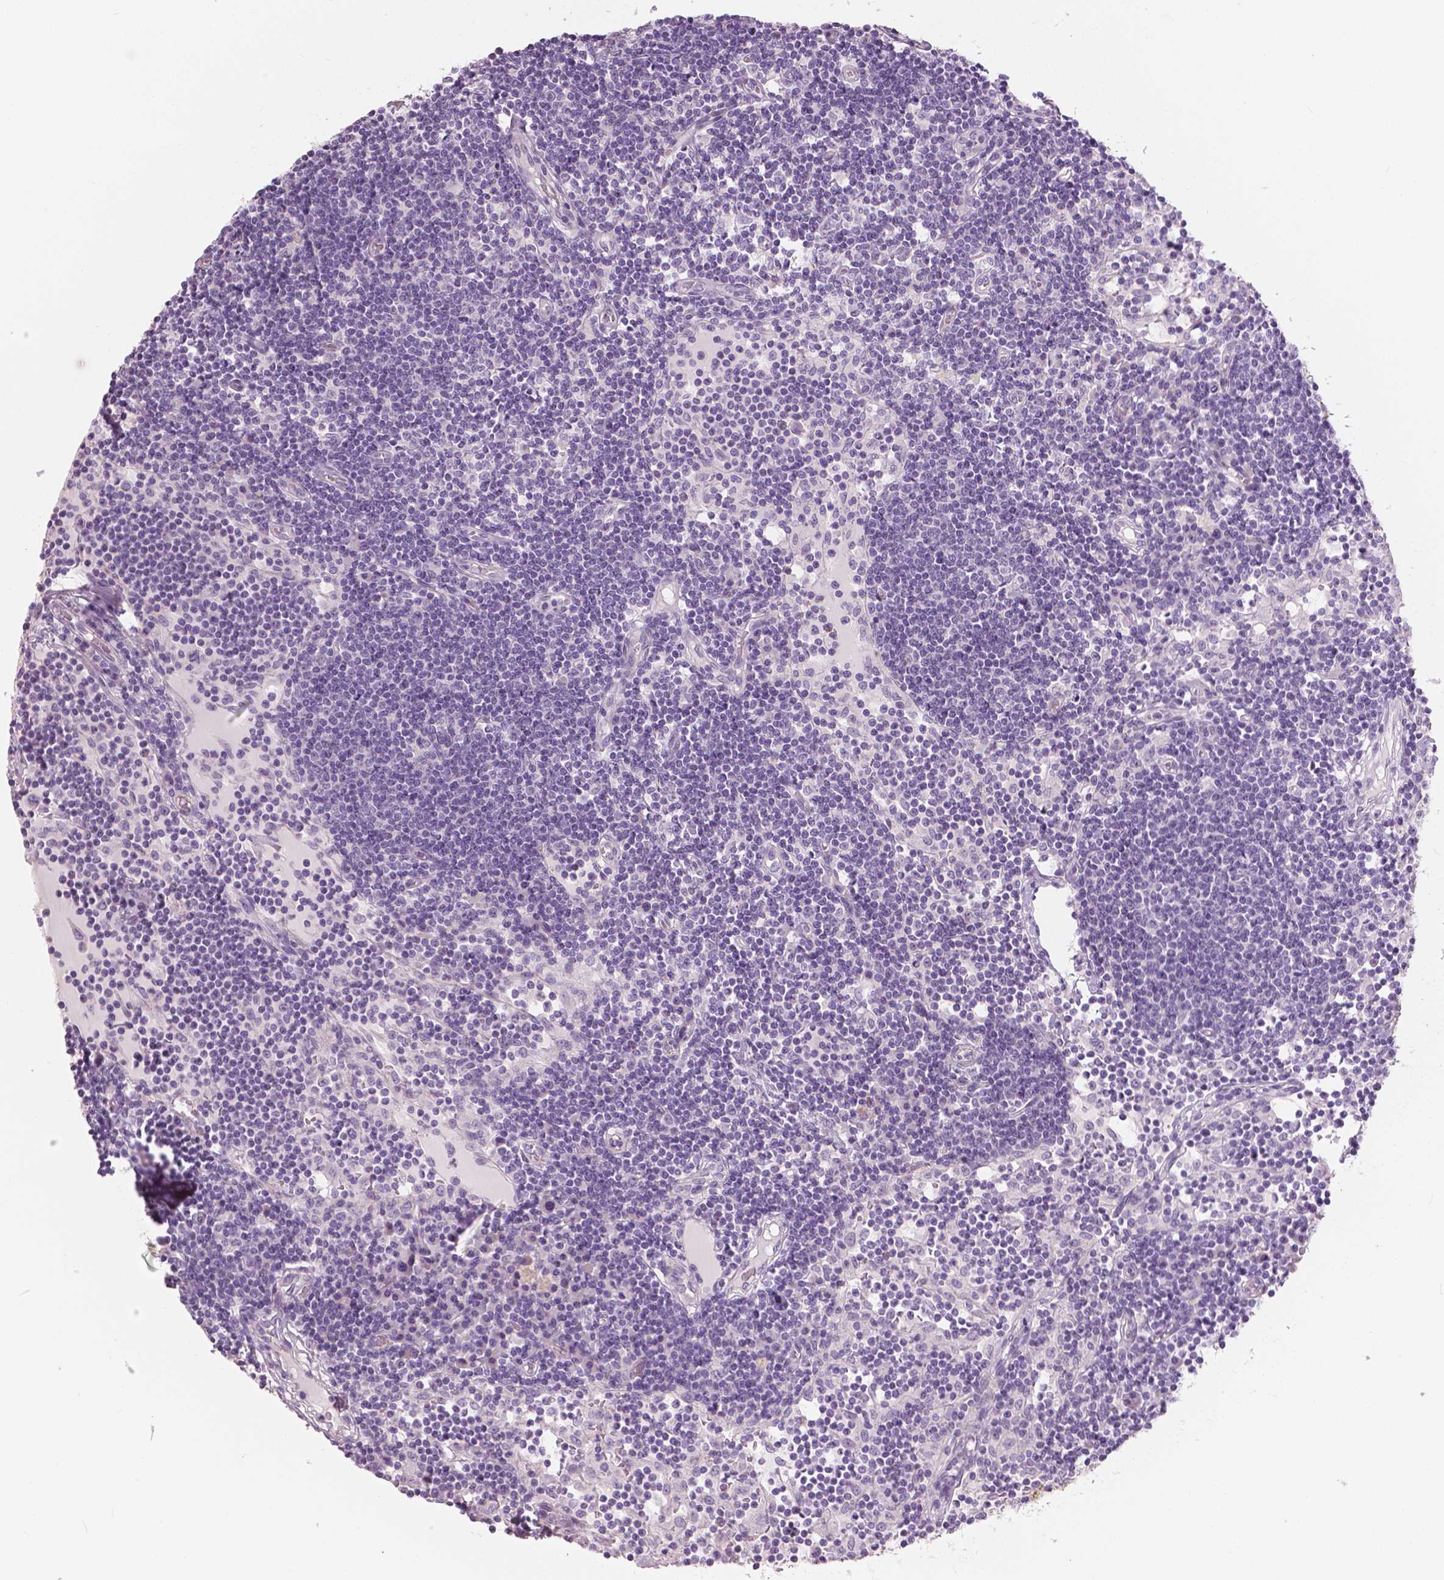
{"staining": {"intensity": "negative", "quantity": "none", "location": "none"}, "tissue": "lymph node", "cell_type": "Germinal center cells", "image_type": "normal", "snomed": [{"axis": "morphology", "description": "Normal tissue, NOS"}, {"axis": "topography", "description": "Lymph node"}], "caption": "The immunohistochemistry histopathology image has no significant positivity in germinal center cells of lymph node.", "gene": "SLC24A1", "patient": {"sex": "female", "age": 72}}